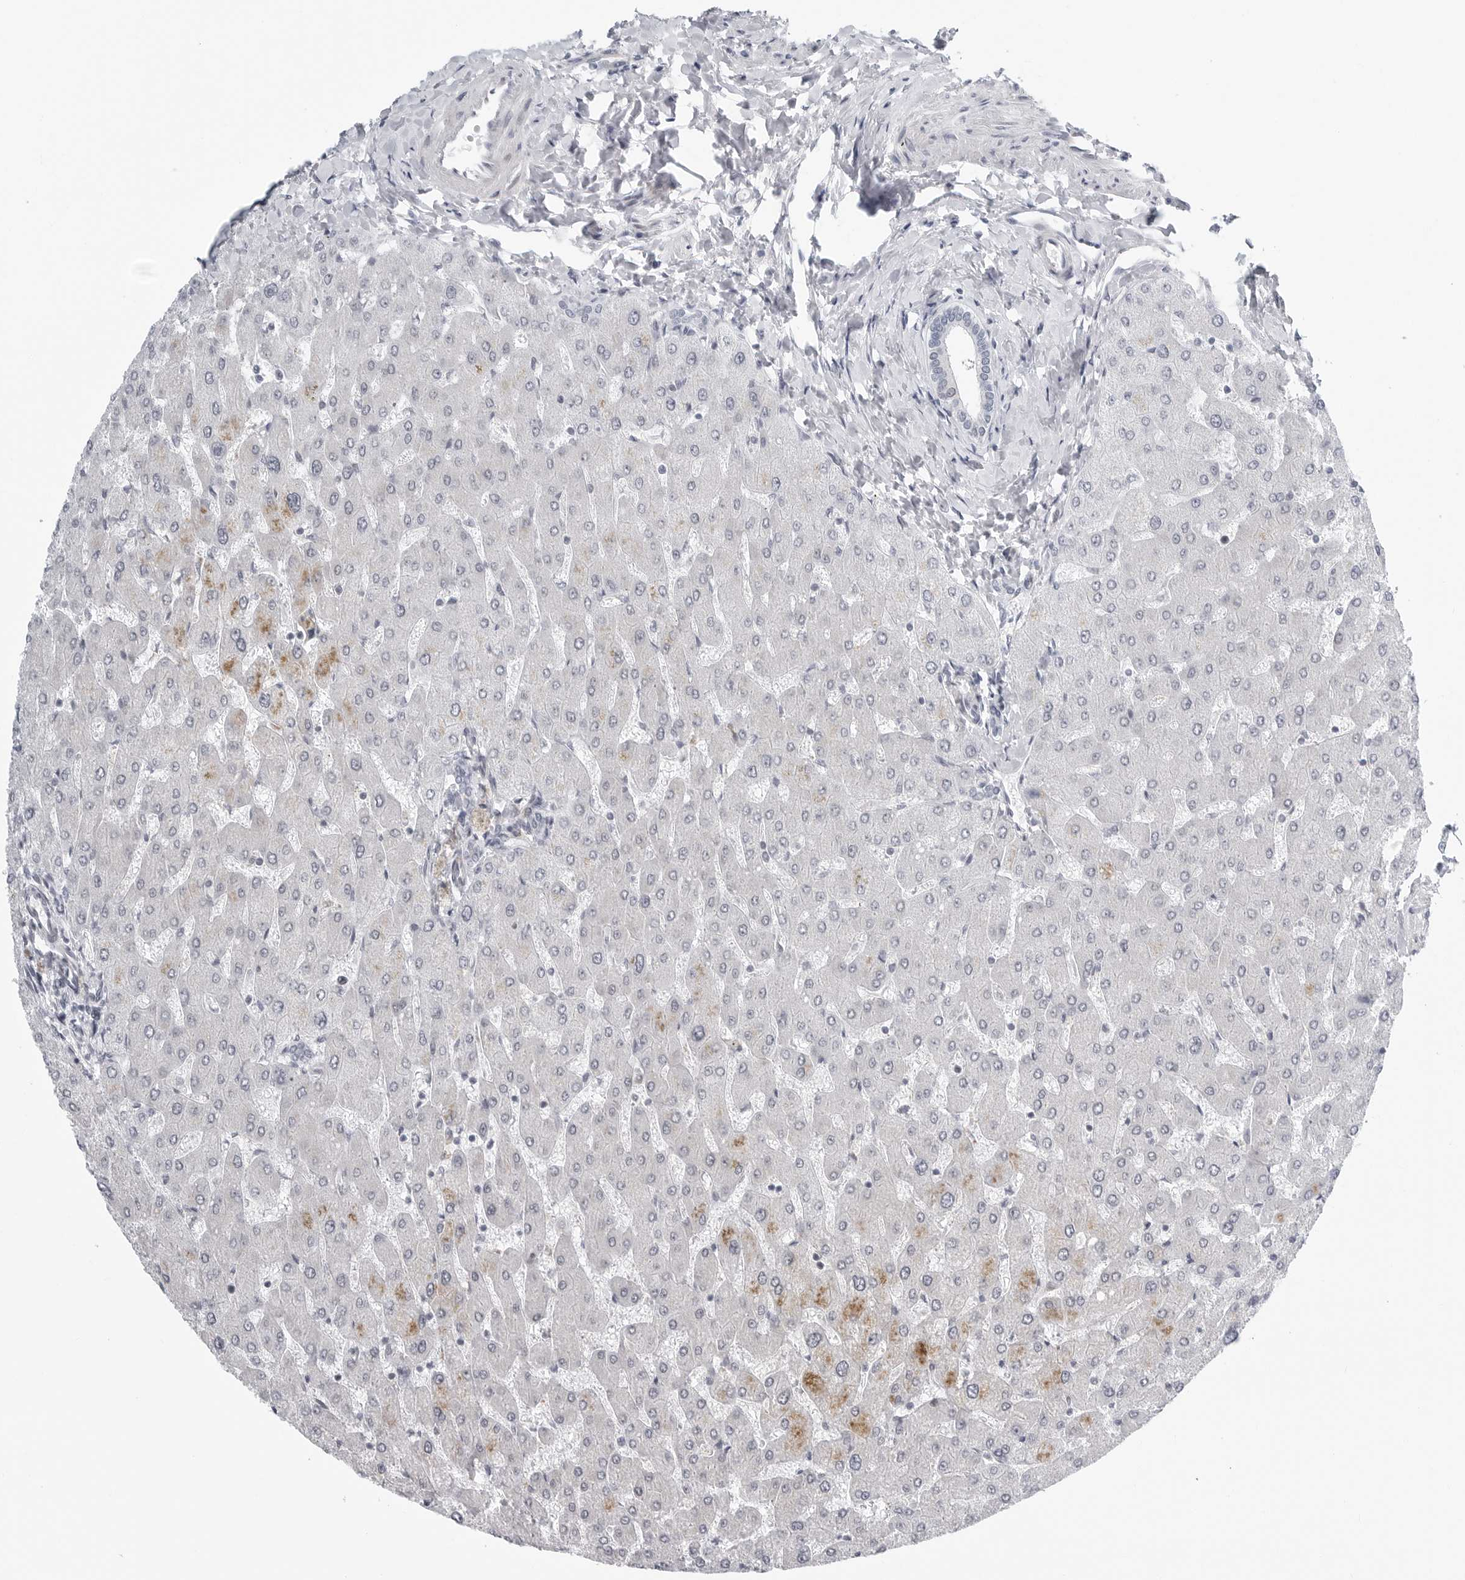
{"staining": {"intensity": "negative", "quantity": "none", "location": "none"}, "tissue": "liver", "cell_type": "Cholangiocytes", "image_type": "normal", "snomed": [{"axis": "morphology", "description": "Normal tissue, NOS"}, {"axis": "topography", "description": "Liver"}], "caption": "This histopathology image is of benign liver stained with immunohistochemistry (IHC) to label a protein in brown with the nuclei are counter-stained blue. There is no staining in cholangiocytes.", "gene": "FAM135B", "patient": {"sex": "male", "age": 55}}